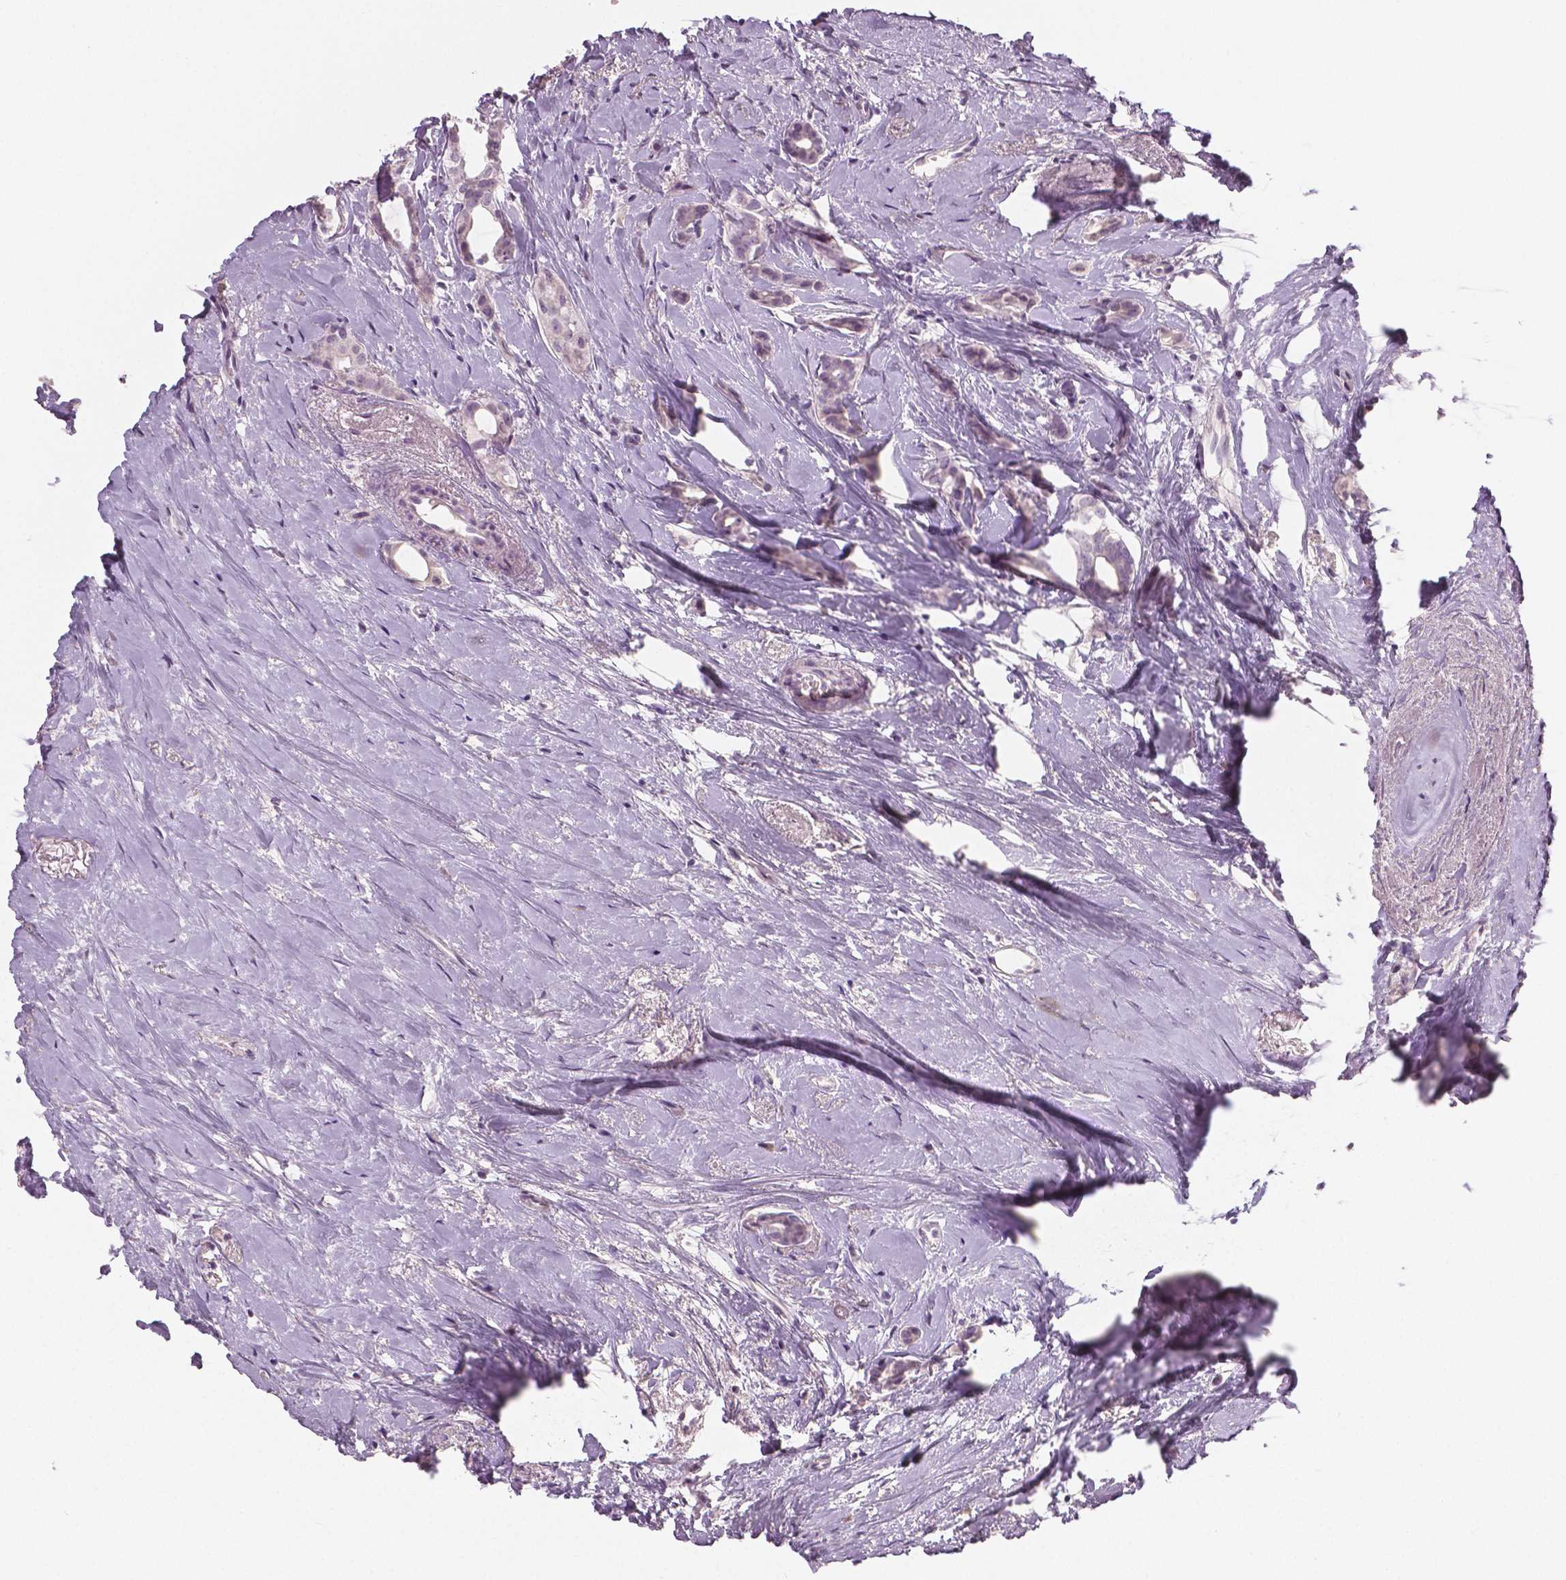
{"staining": {"intensity": "negative", "quantity": "none", "location": "none"}, "tissue": "breast cancer", "cell_type": "Tumor cells", "image_type": "cancer", "snomed": [{"axis": "morphology", "description": "Duct carcinoma"}, {"axis": "topography", "description": "Breast"}], "caption": "Image shows no significant protein positivity in tumor cells of breast invasive ductal carcinoma.", "gene": "NECAB1", "patient": {"sex": "female", "age": 40}}